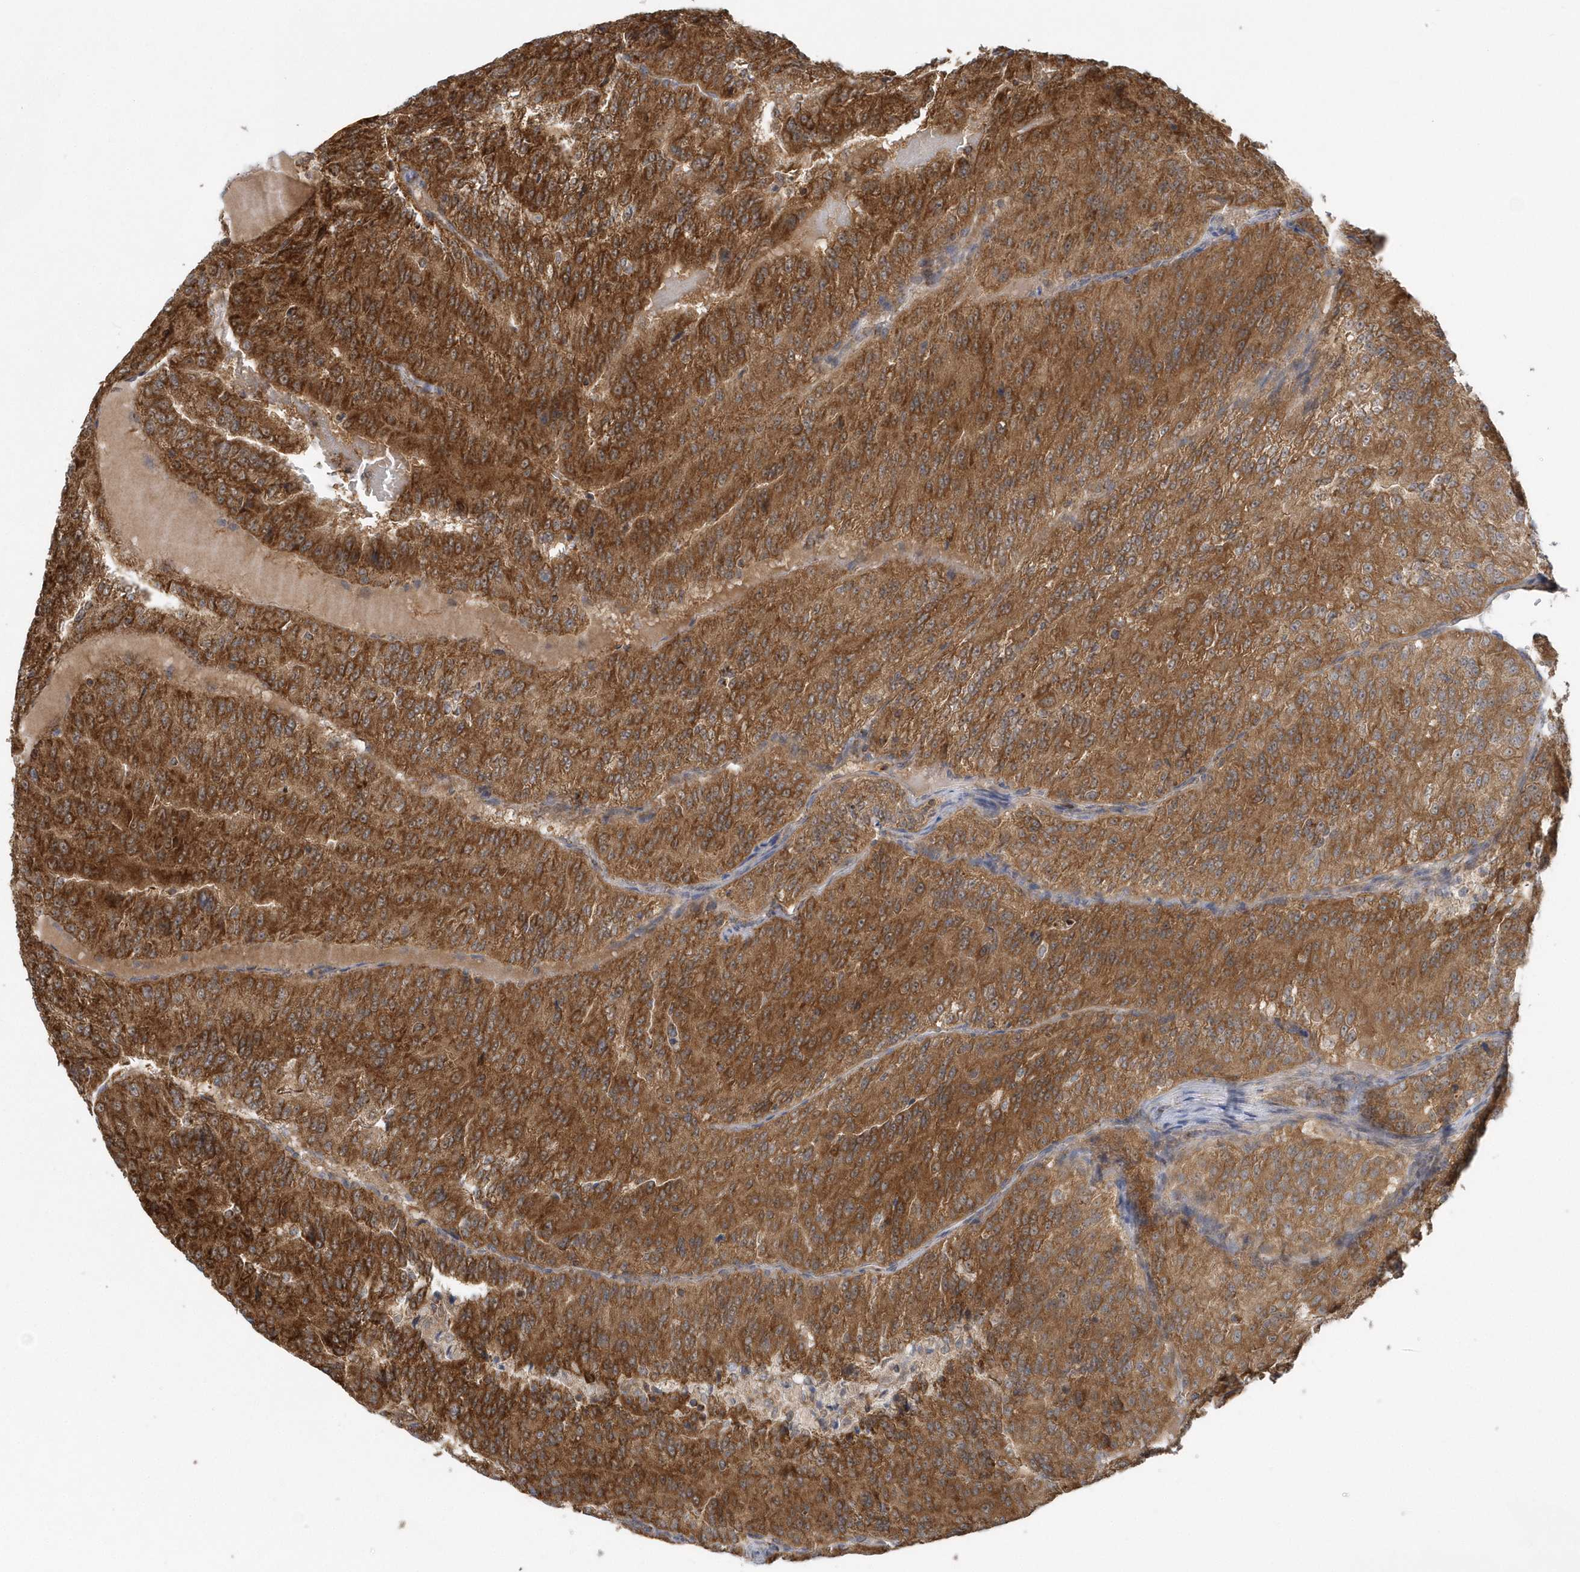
{"staining": {"intensity": "strong", "quantity": ">75%", "location": "cytoplasmic/membranous"}, "tissue": "renal cancer", "cell_type": "Tumor cells", "image_type": "cancer", "snomed": [{"axis": "morphology", "description": "Adenocarcinoma, NOS"}, {"axis": "topography", "description": "Kidney"}], "caption": "The histopathology image demonstrates staining of renal cancer (adenocarcinoma), revealing strong cytoplasmic/membranous protein staining (brown color) within tumor cells.", "gene": "PPP1R7", "patient": {"sex": "female", "age": 63}}